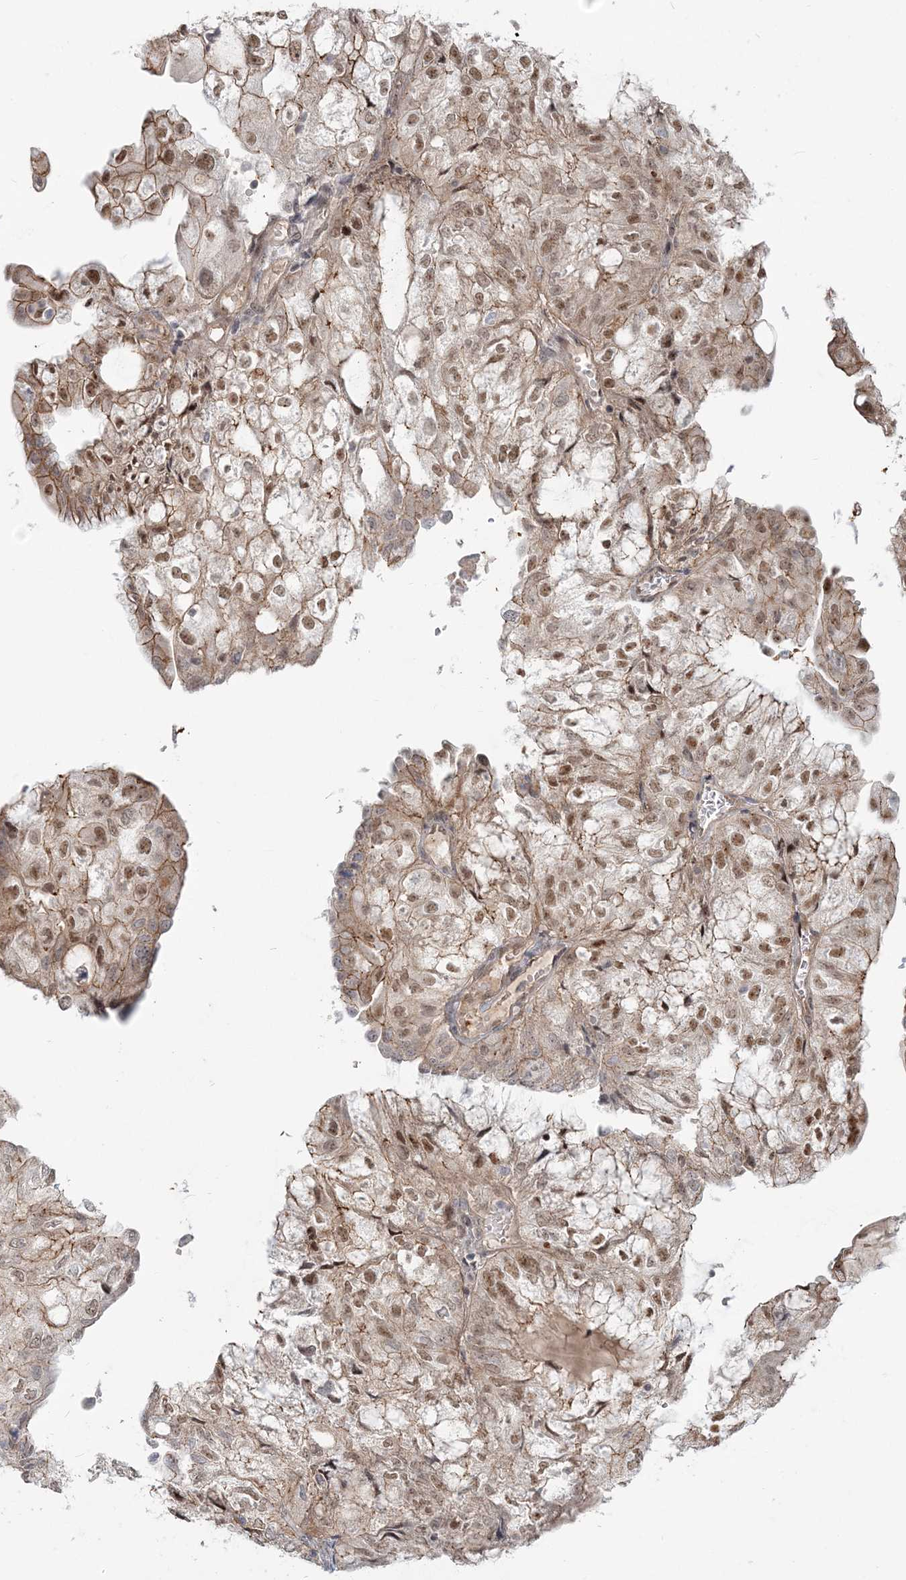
{"staining": {"intensity": "moderate", "quantity": ">75%", "location": "cytoplasmic/membranous,nuclear"}, "tissue": "endometrial cancer", "cell_type": "Tumor cells", "image_type": "cancer", "snomed": [{"axis": "morphology", "description": "Adenocarcinoma, NOS"}, {"axis": "topography", "description": "Endometrium"}], "caption": "Immunohistochemistry (IHC) of adenocarcinoma (endometrial) shows medium levels of moderate cytoplasmic/membranous and nuclear staining in approximately >75% of tumor cells.", "gene": "SH3PXD2A", "patient": {"sex": "female", "age": 81}}